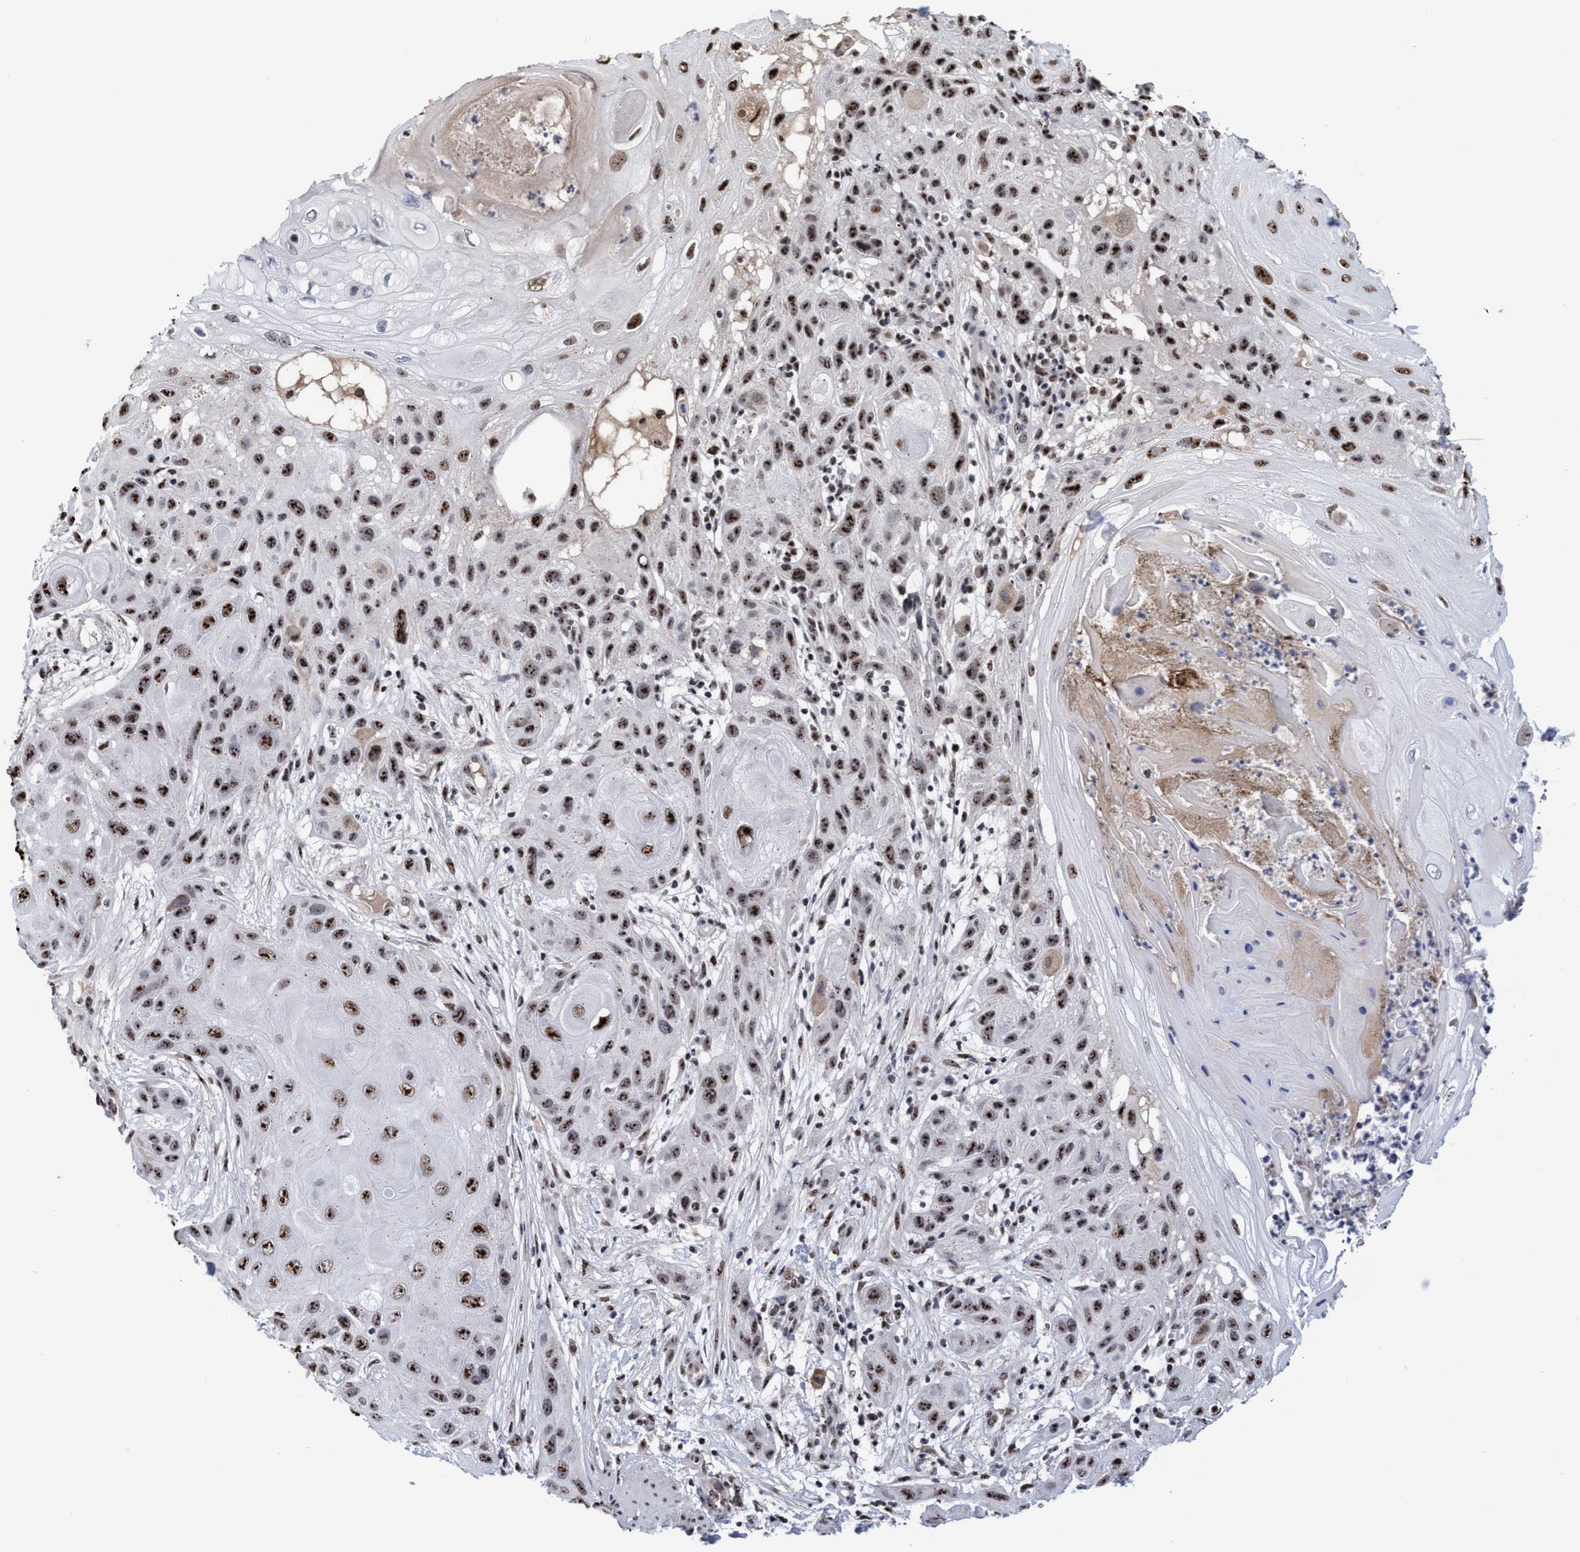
{"staining": {"intensity": "strong", "quantity": ">75%", "location": "nuclear"}, "tissue": "skin cancer", "cell_type": "Tumor cells", "image_type": "cancer", "snomed": [{"axis": "morphology", "description": "Squamous cell carcinoma, NOS"}, {"axis": "topography", "description": "Skin"}], "caption": "The photomicrograph displays immunohistochemical staining of squamous cell carcinoma (skin). There is strong nuclear staining is identified in about >75% of tumor cells.", "gene": "EFCAB10", "patient": {"sex": "female", "age": 96}}